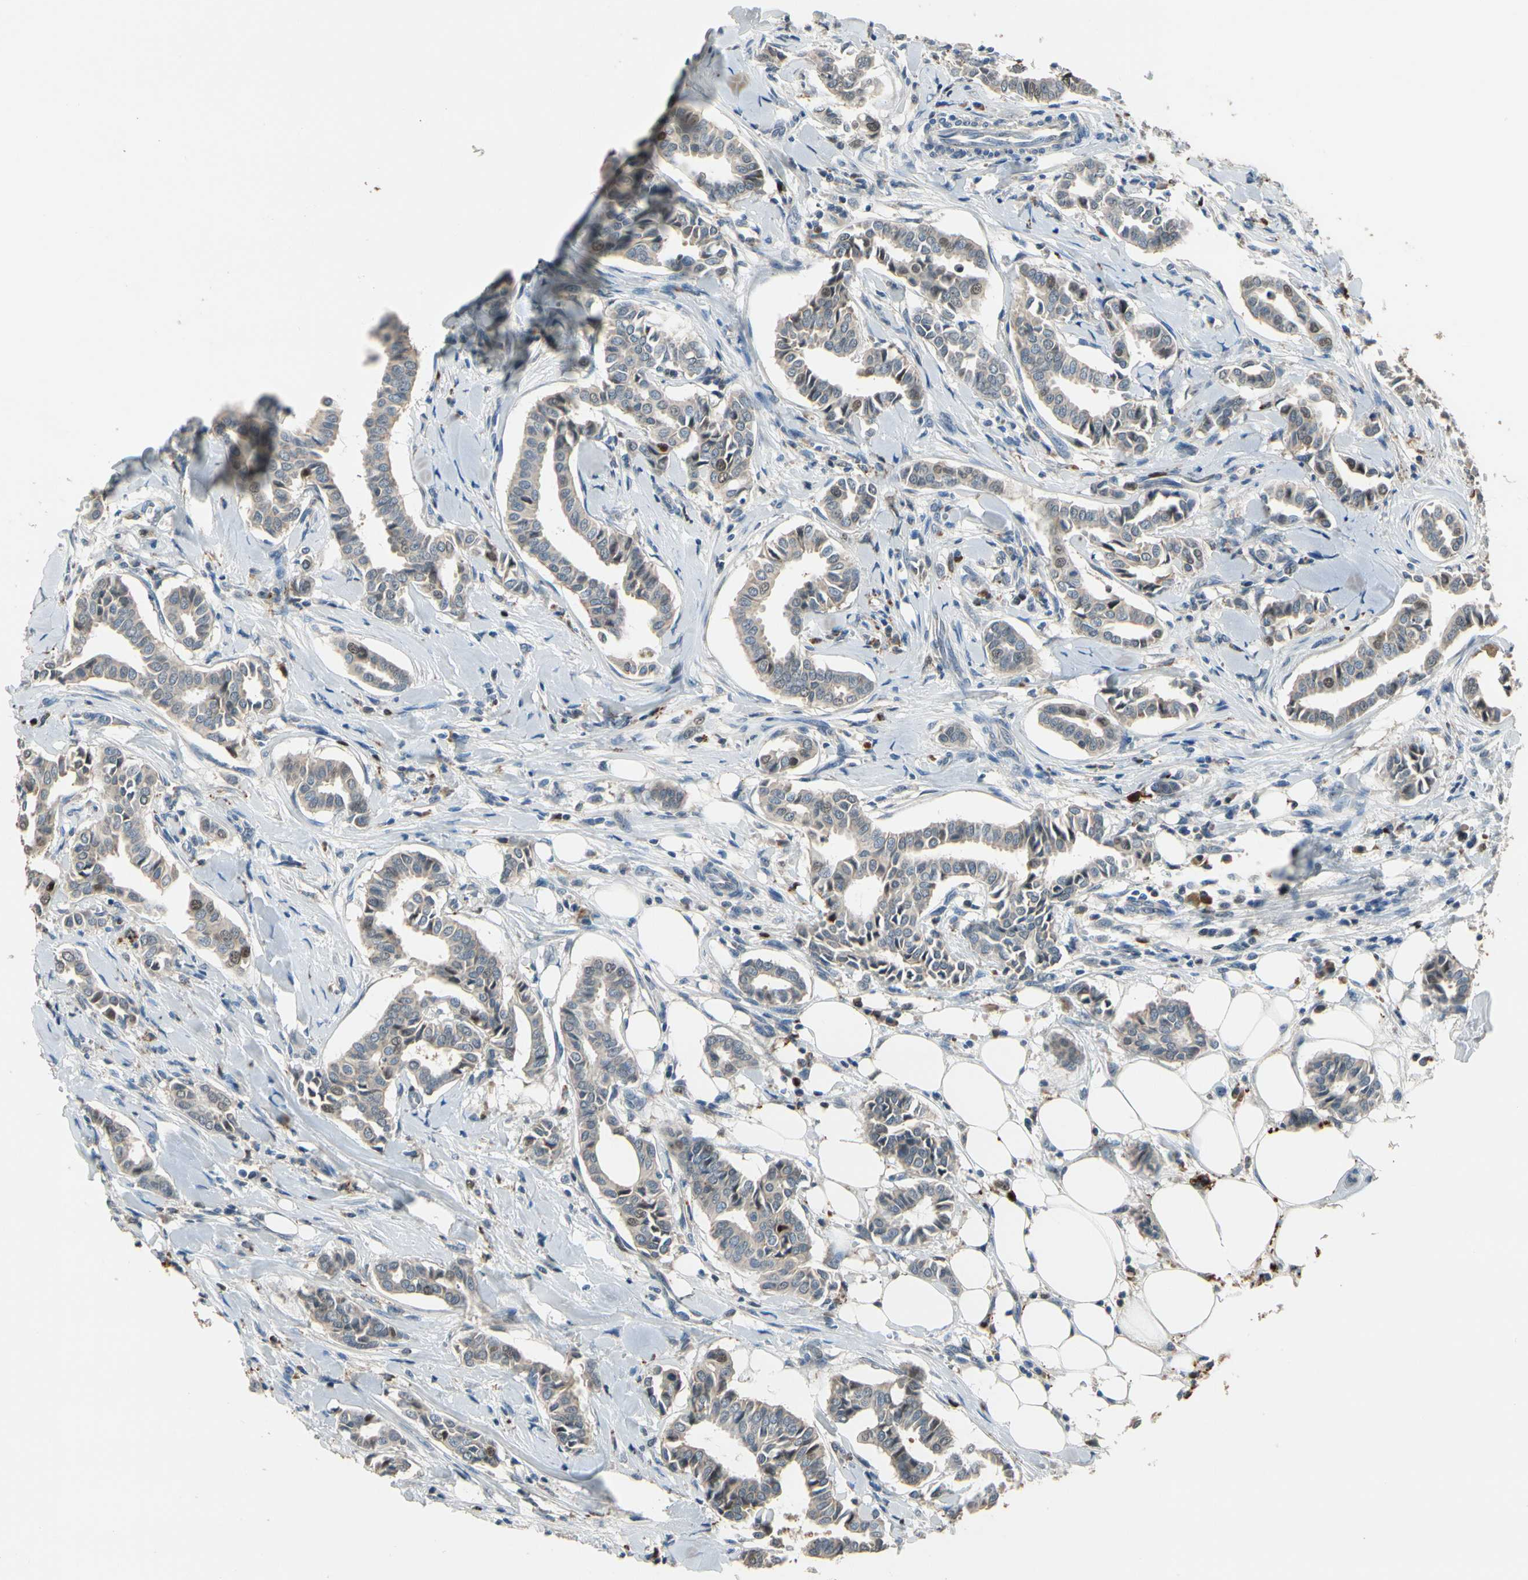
{"staining": {"intensity": "moderate", "quantity": "<25%", "location": "nuclear"}, "tissue": "head and neck cancer", "cell_type": "Tumor cells", "image_type": "cancer", "snomed": [{"axis": "morphology", "description": "Adenocarcinoma, NOS"}, {"axis": "topography", "description": "Salivary gland"}, {"axis": "topography", "description": "Head-Neck"}], "caption": "Moderate nuclear protein staining is seen in approximately <25% of tumor cells in adenocarcinoma (head and neck).", "gene": "ZKSCAN4", "patient": {"sex": "female", "age": 59}}